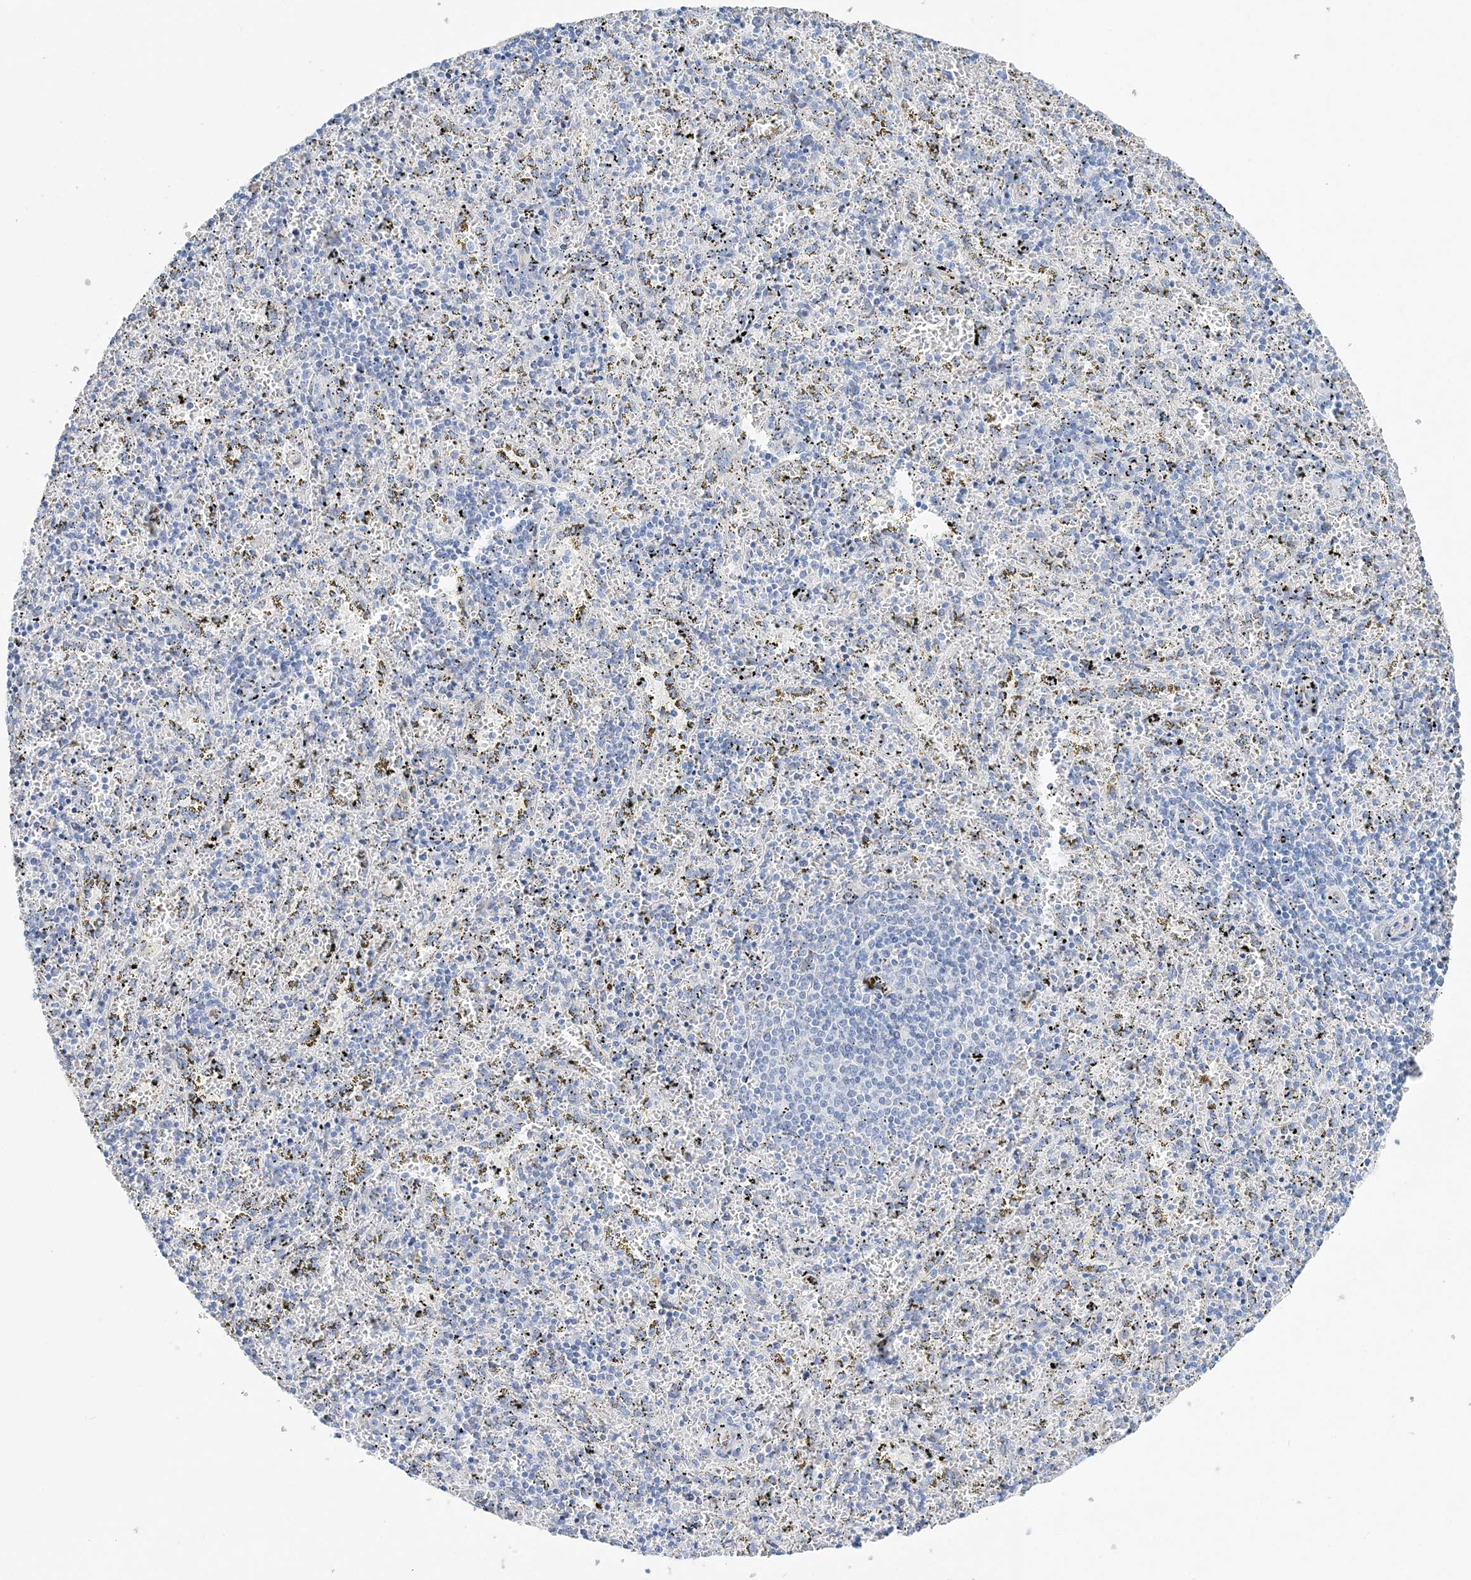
{"staining": {"intensity": "negative", "quantity": "none", "location": "none"}, "tissue": "spleen", "cell_type": "Cells in red pulp", "image_type": "normal", "snomed": [{"axis": "morphology", "description": "Normal tissue, NOS"}, {"axis": "topography", "description": "Spleen"}], "caption": "Image shows no significant protein staining in cells in red pulp of benign spleen. The staining was performed using DAB to visualize the protein expression in brown, while the nuclei were stained in blue with hematoxylin (Magnification: 20x).", "gene": "SLC5A6", "patient": {"sex": "male", "age": 11}}